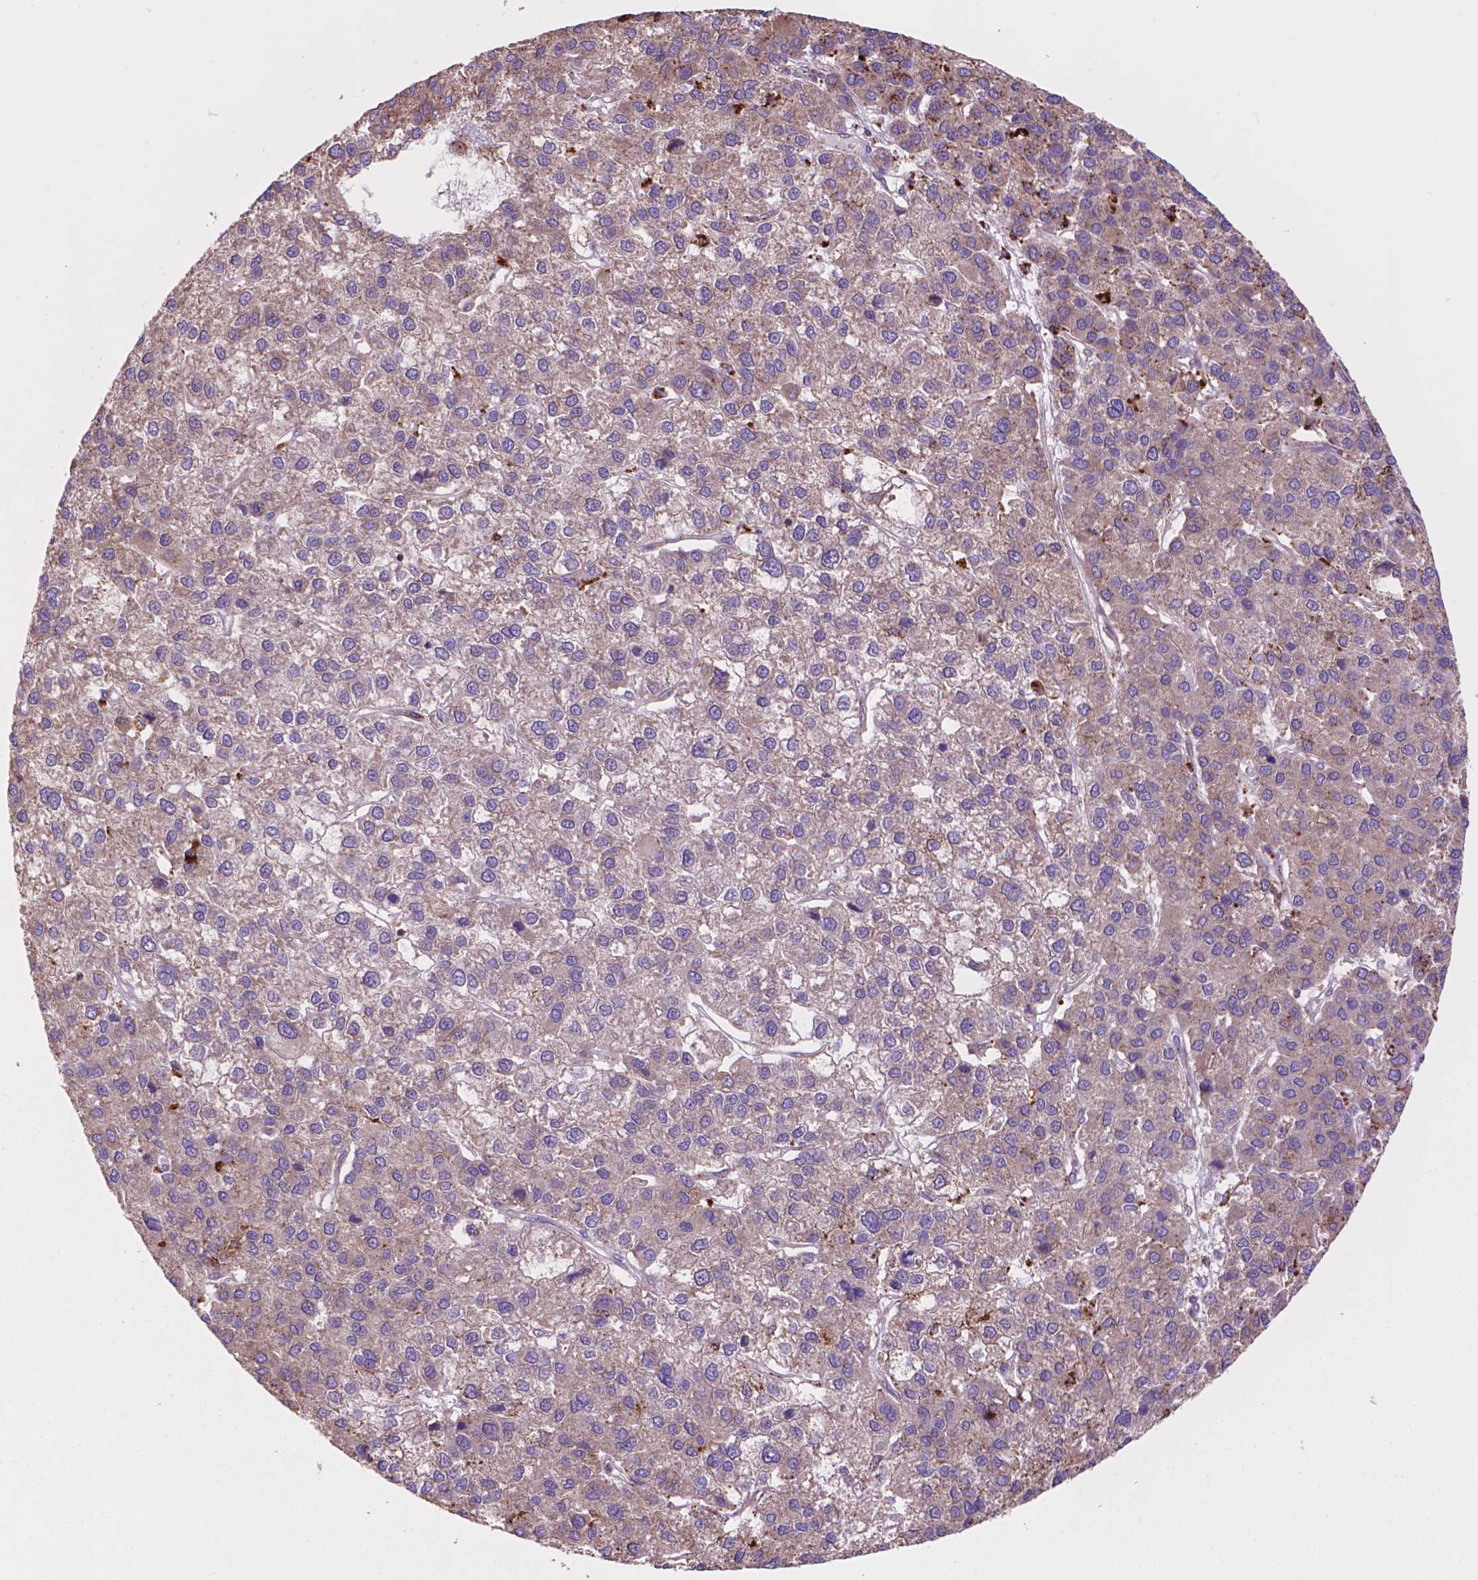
{"staining": {"intensity": "moderate", "quantity": "25%-75%", "location": "cytoplasmic/membranous"}, "tissue": "liver cancer", "cell_type": "Tumor cells", "image_type": "cancer", "snomed": [{"axis": "morphology", "description": "Carcinoma, Hepatocellular, NOS"}, {"axis": "topography", "description": "Liver"}], "caption": "Immunohistochemical staining of human liver hepatocellular carcinoma shows medium levels of moderate cytoplasmic/membranous protein staining in approximately 25%-75% of tumor cells. (DAB IHC, brown staining for protein, blue staining for nuclei).", "gene": "GLB1", "patient": {"sex": "female", "age": 41}}